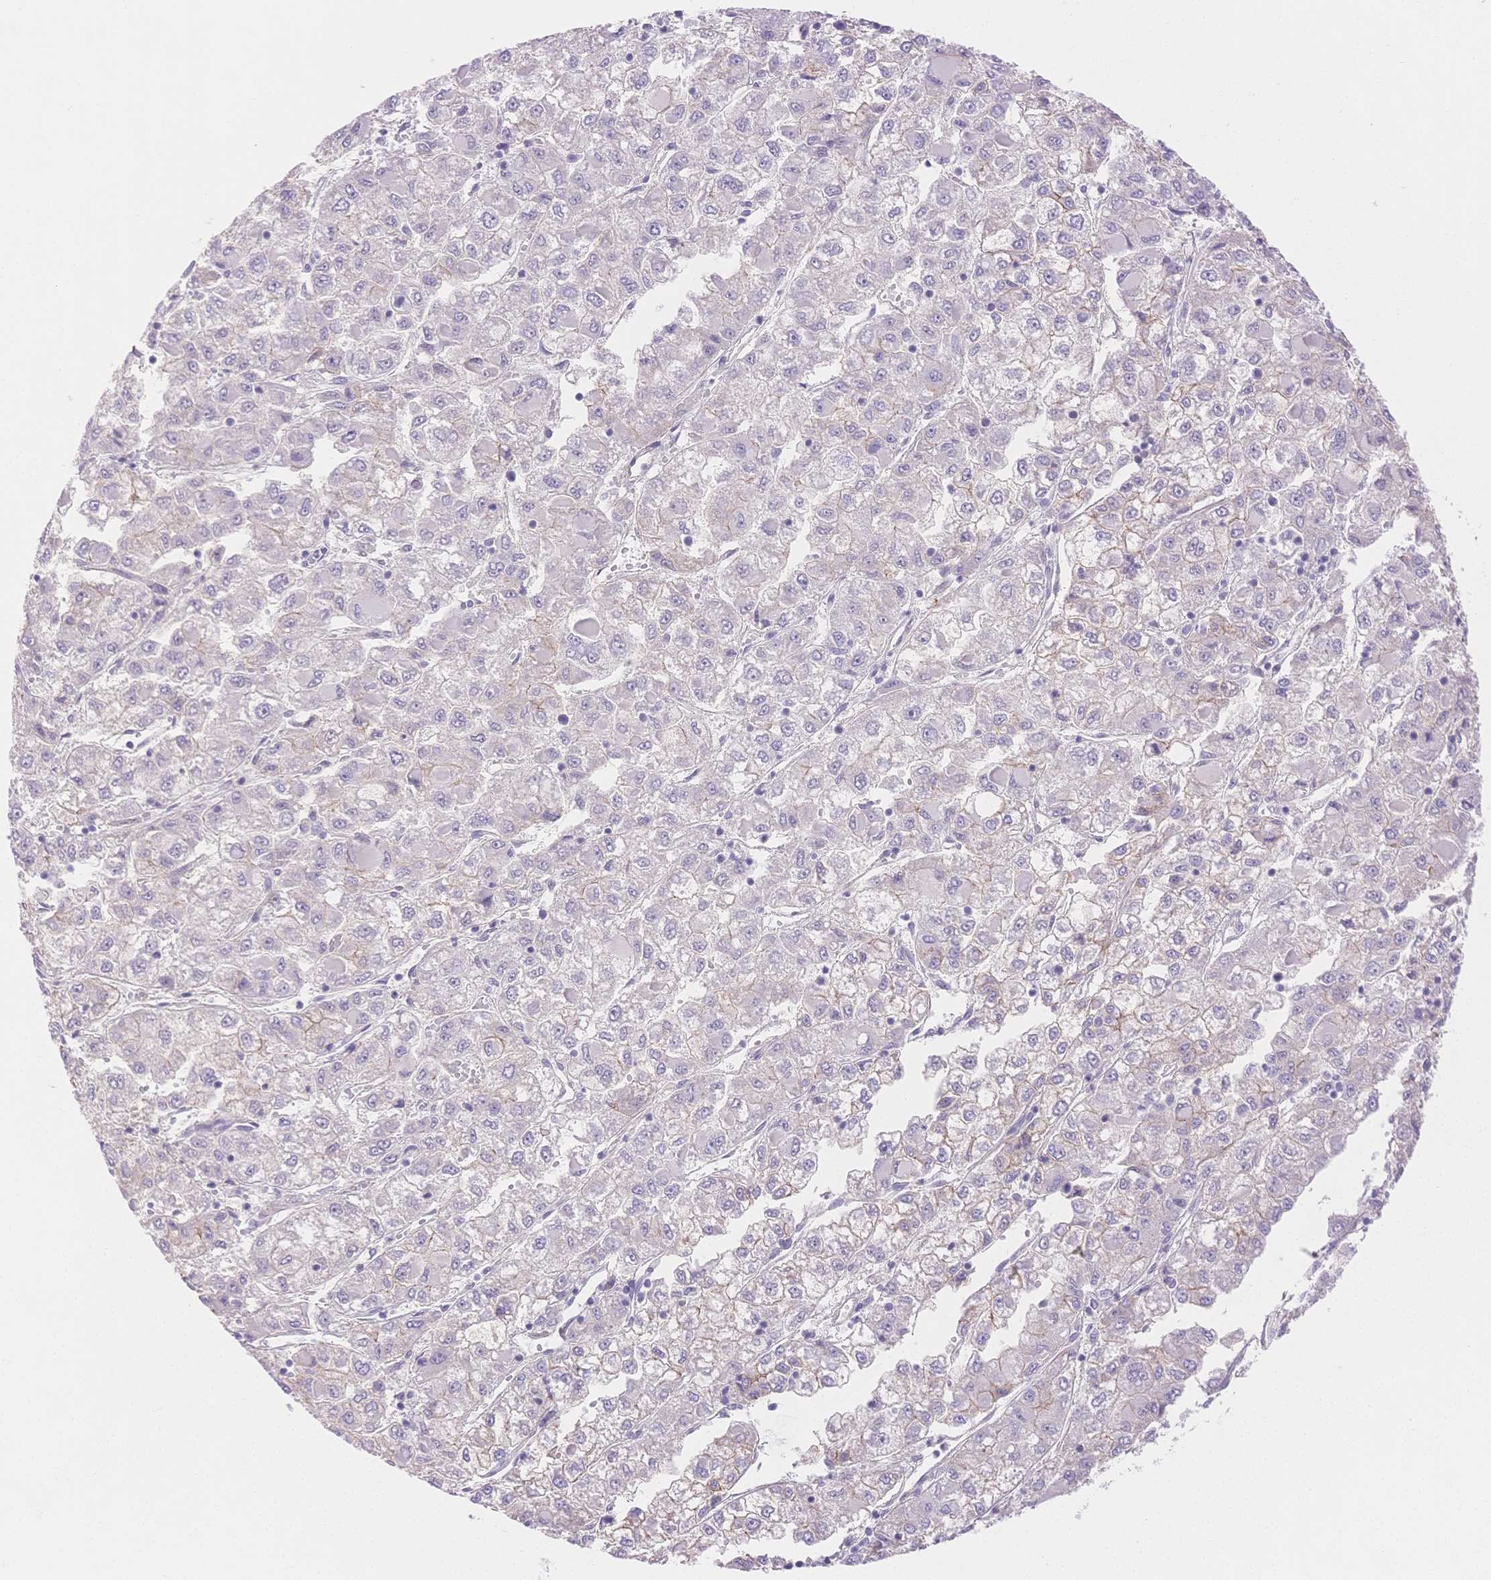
{"staining": {"intensity": "negative", "quantity": "none", "location": "none"}, "tissue": "liver cancer", "cell_type": "Tumor cells", "image_type": "cancer", "snomed": [{"axis": "morphology", "description": "Carcinoma, Hepatocellular, NOS"}, {"axis": "topography", "description": "Liver"}], "caption": "This is a photomicrograph of immunohistochemistry staining of liver cancer (hepatocellular carcinoma), which shows no positivity in tumor cells.", "gene": "WDR54", "patient": {"sex": "male", "age": 40}}